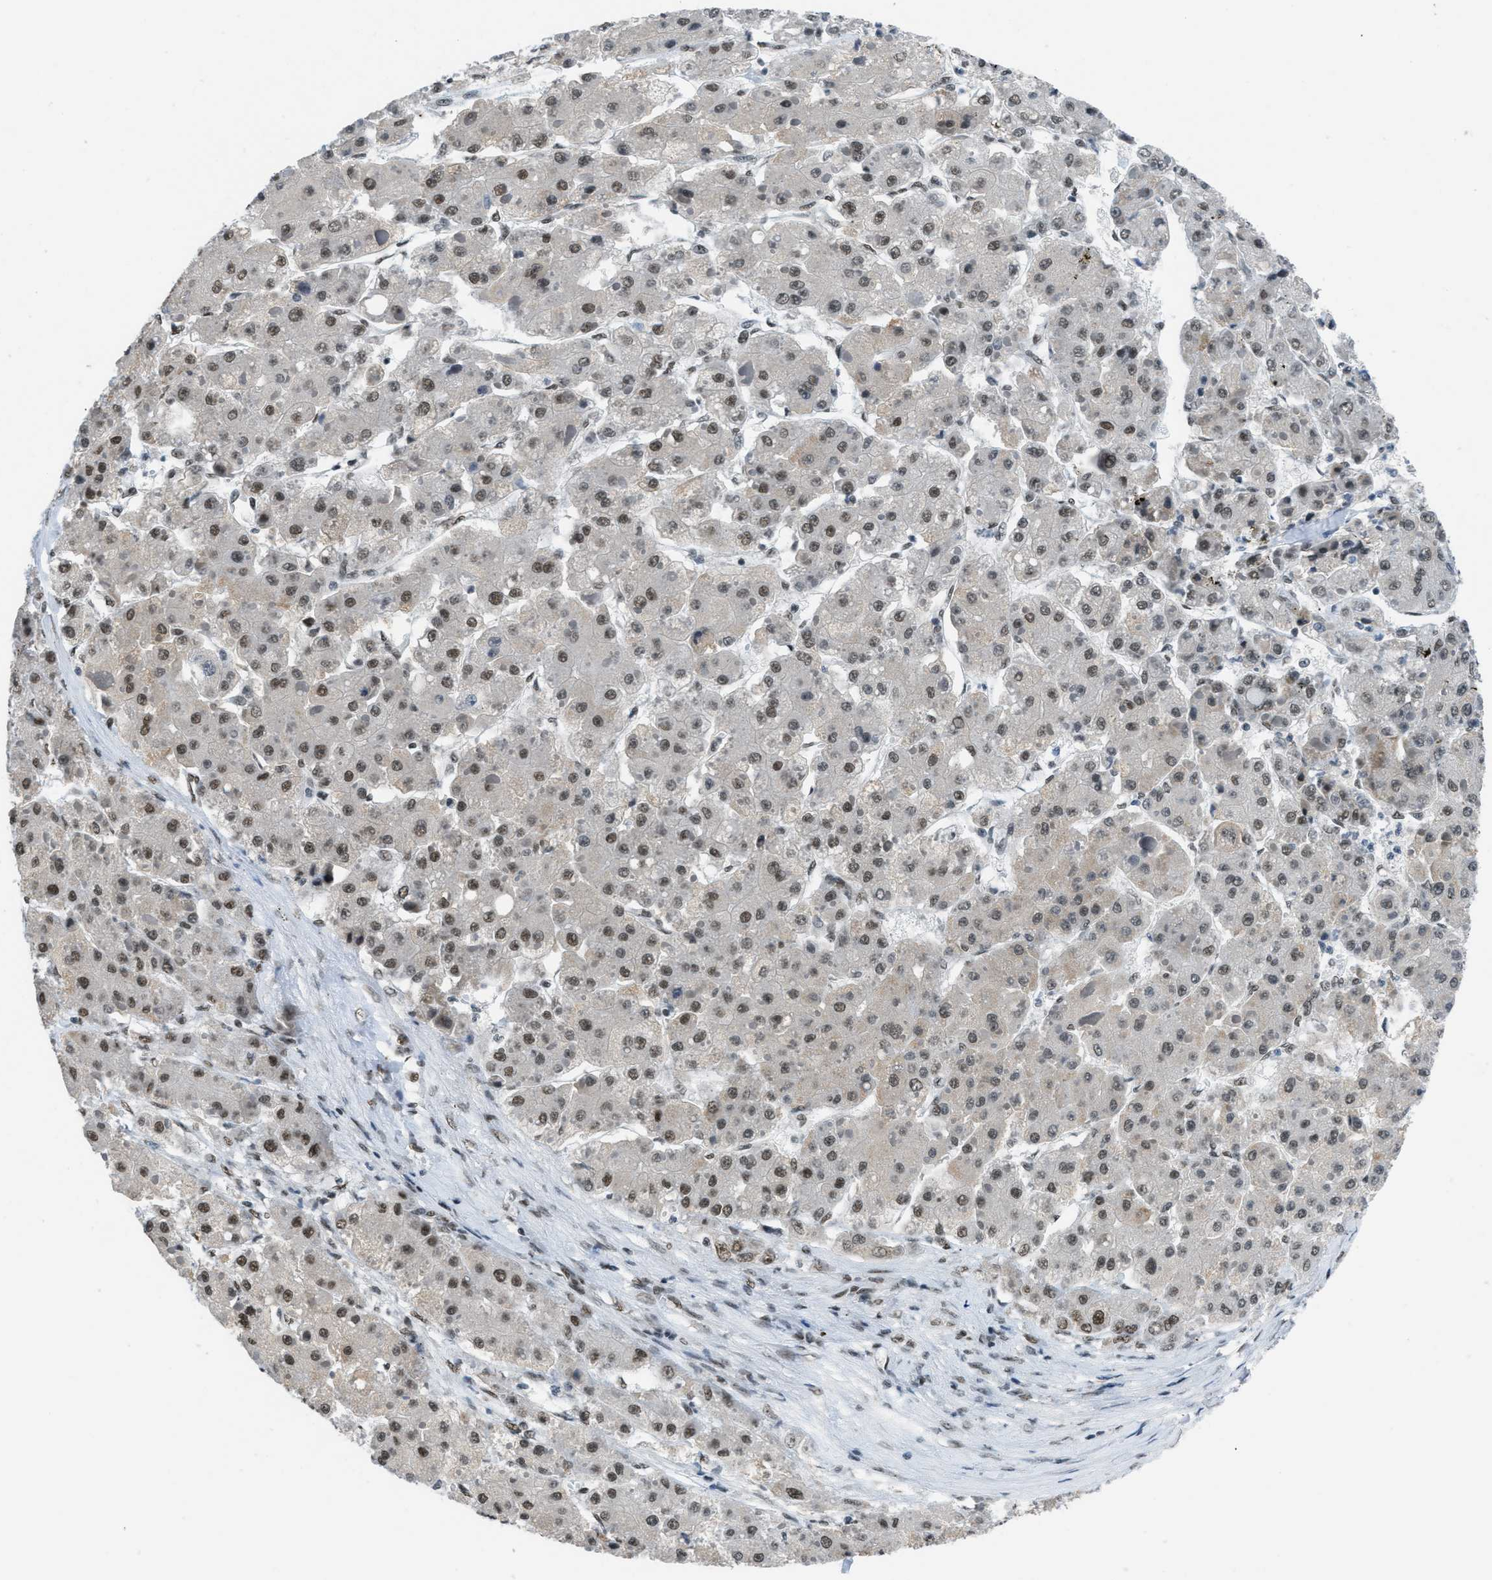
{"staining": {"intensity": "moderate", "quantity": ">75%", "location": "nuclear"}, "tissue": "liver cancer", "cell_type": "Tumor cells", "image_type": "cancer", "snomed": [{"axis": "morphology", "description": "Carcinoma, Hepatocellular, NOS"}, {"axis": "topography", "description": "Liver"}], "caption": "Immunohistochemistry (IHC) photomicrograph of human liver hepatocellular carcinoma stained for a protein (brown), which demonstrates medium levels of moderate nuclear staining in about >75% of tumor cells.", "gene": "GATAD2B", "patient": {"sex": "female", "age": 73}}